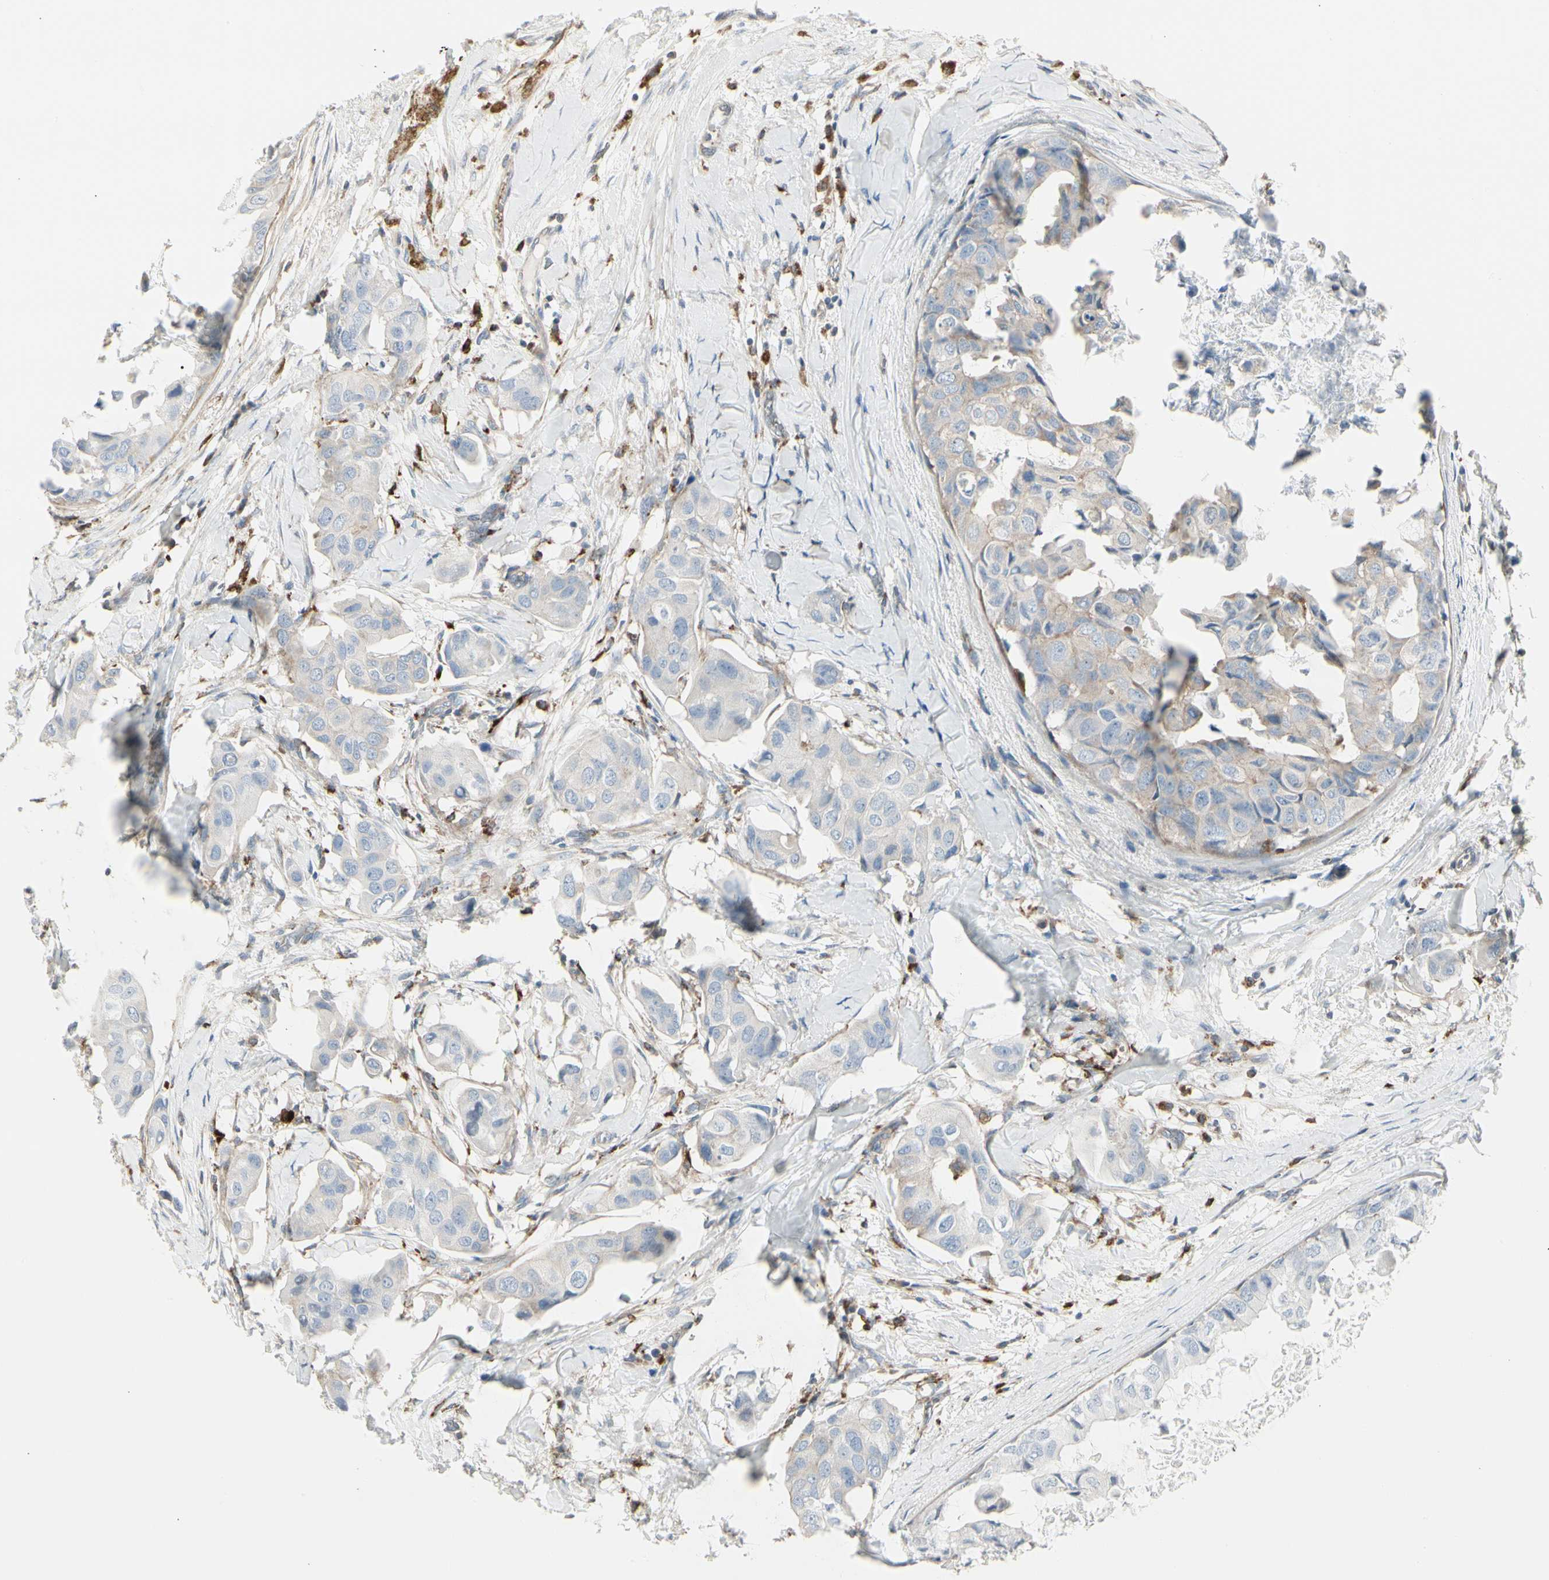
{"staining": {"intensity": "weak", "quantity": "<25%", "location": "cytoplasmic/membranous"}, "tissue": "breast cancer", "cell_type": "Tumor cells", "image_type": "cancer", "snomed": [{"axis": "morphology", "description": "Duct carcinoma"}, {"axis": "topography", "description": "Breast"}], "caption": "IHC of breast cancer (infiltrating ductal carcinoma) demonstrates no staining in tumor cells.", "gene": "ATP6V1B2", "patient": {"sex": "female", "age": 40}}